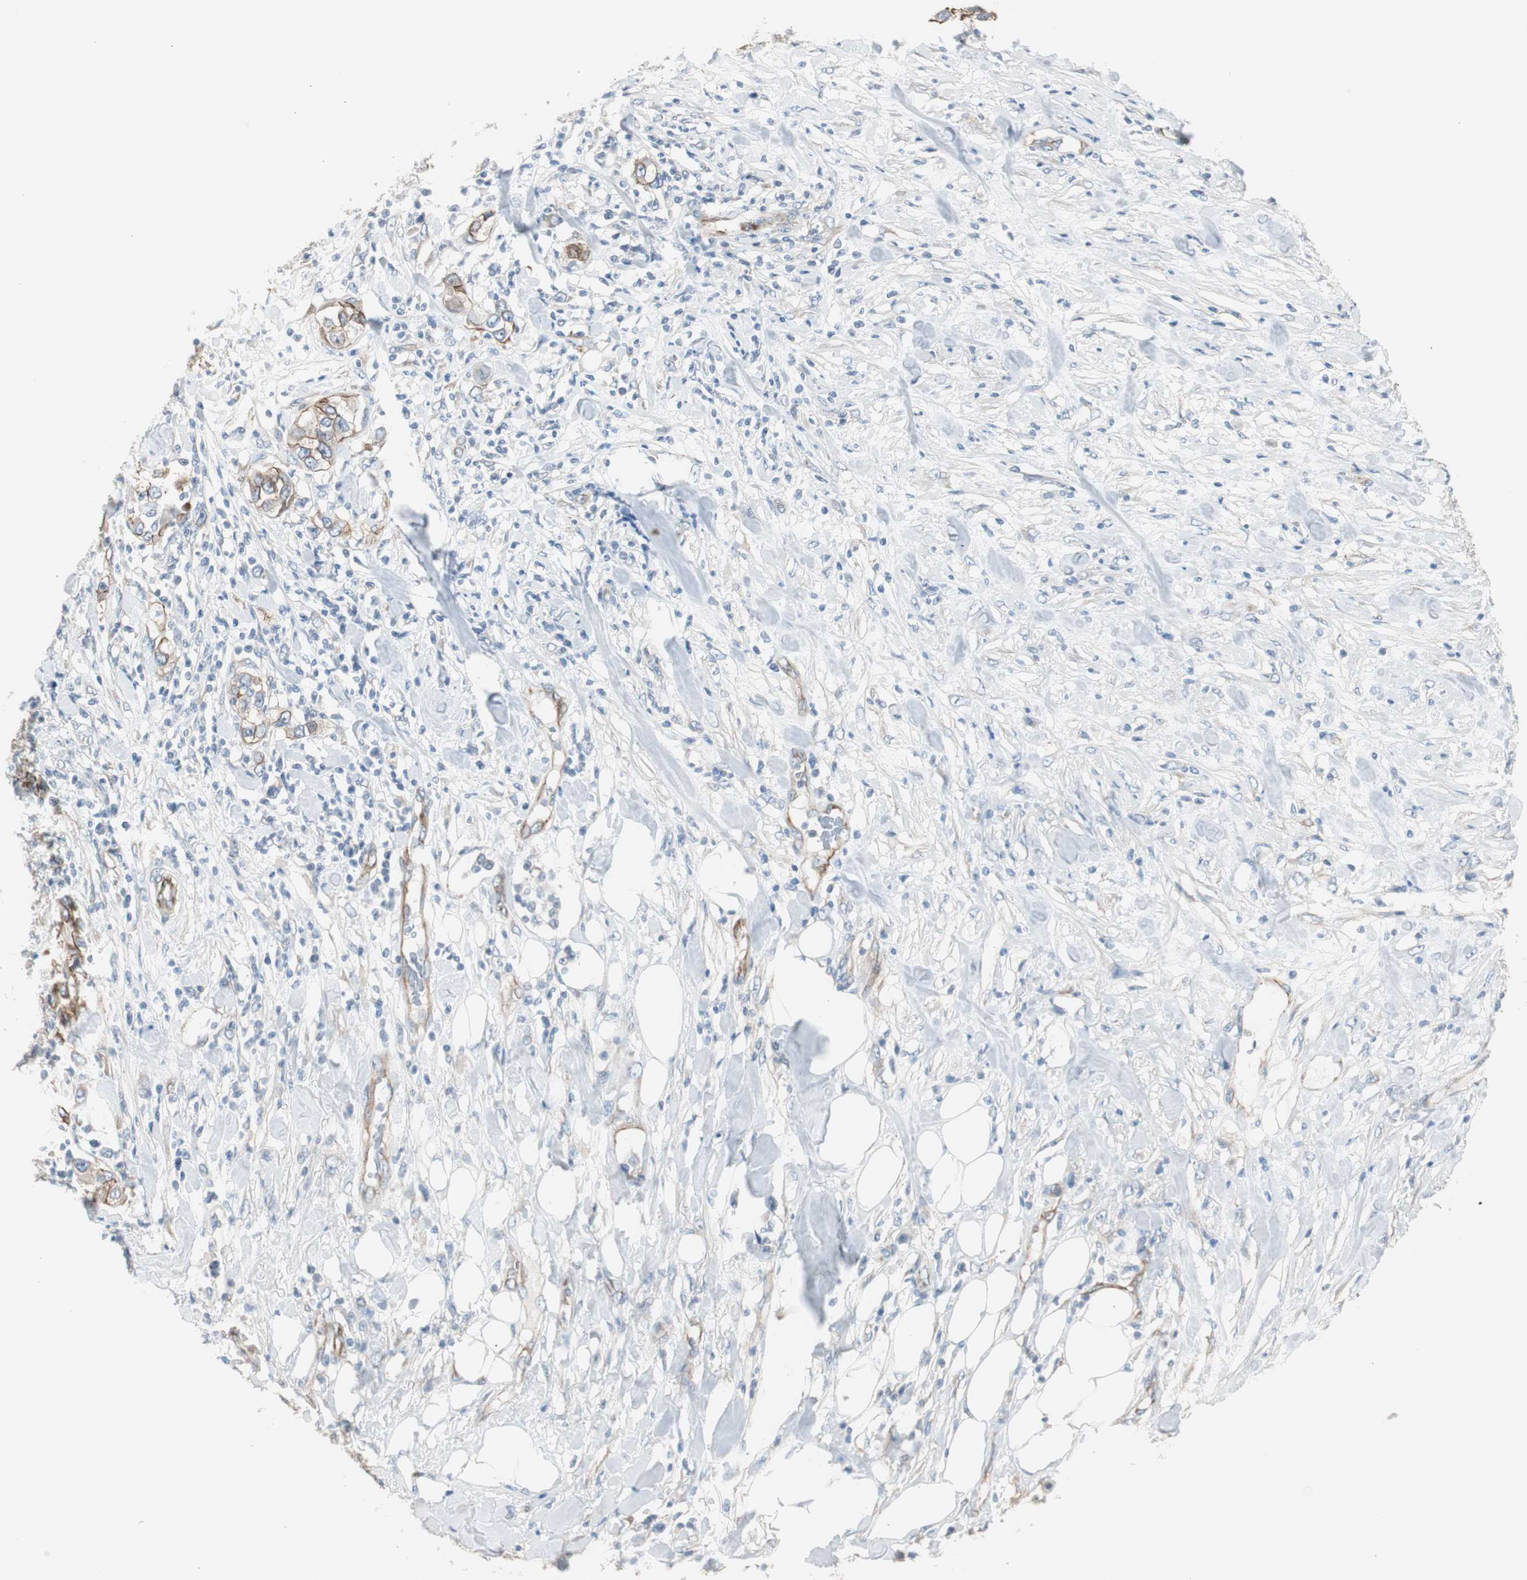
{"staining": {"intensity": "moderate", "quantity": ">75%", "location": "cytoplasmic/membranous"}, "tissue": "urothelial cancer", "cell_type": "Tumor cells", "image_type": "cancer", "snomed": [{"axis": "morphology", "description": "Urothelial carcinoma, High grade"}, {"axis": "topography", "description": "Urinary bladder"}], "caption": "A brown stain highlights moderate cytoplasmic/membranous expression of a protein in human high-grade urothelial carcinoma tumor cells. Nuclei are stained in blue.", "gene": "STXBP4", "patient": {"sex": "female", "age": 80}}